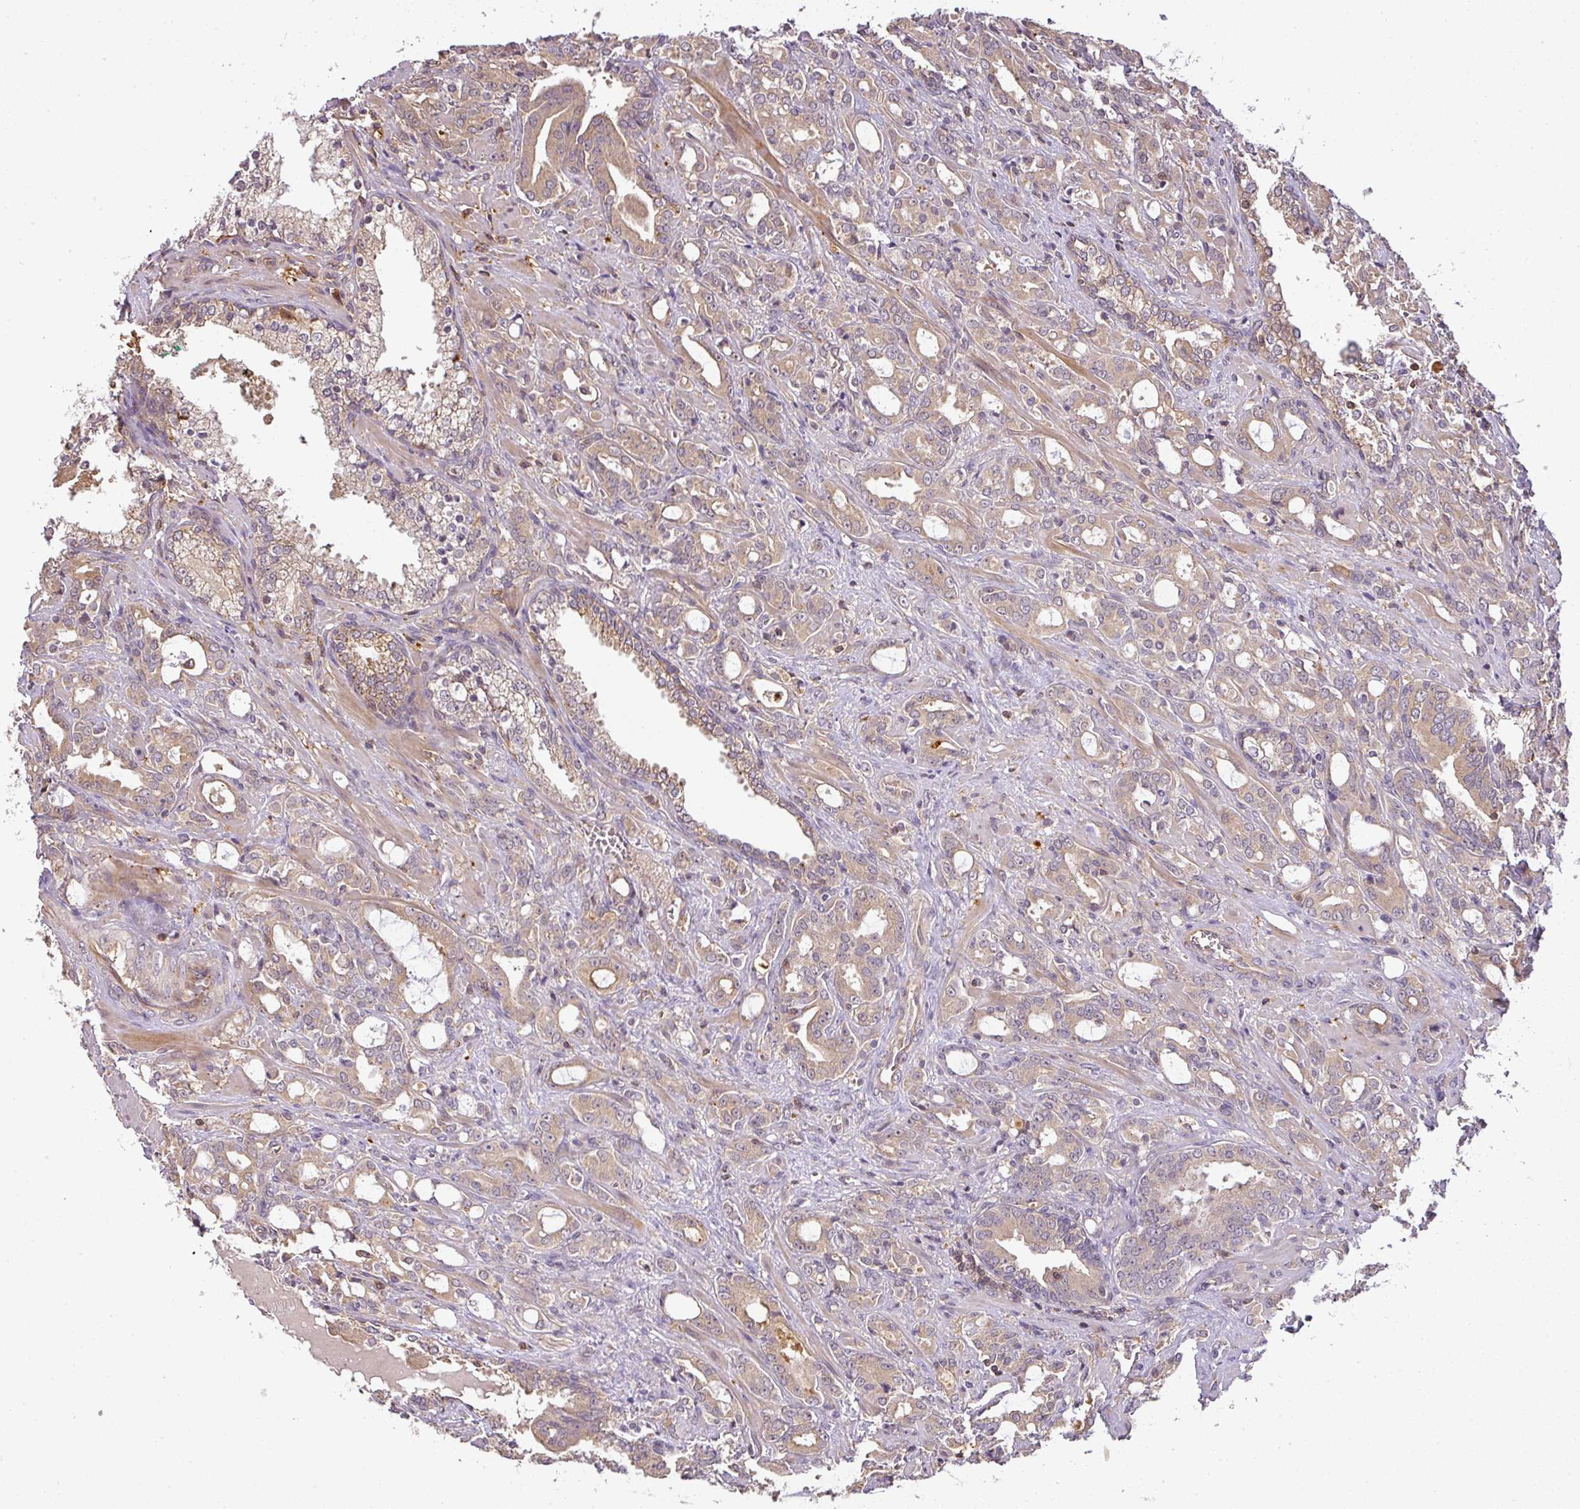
{"staining": {"intensity": "weak", "quantity": ">75%", "location": "cytoplasmic/membranous"}, "tissue": "prostate cancer", "cell_type": "Tumor cells", "image_type": "cancer", "snomed": [{"axis": "morphology", "description": "Adenocarcinoma, High grade"}, {"axis": "topography", "description": "Prostate"}], "caption": "High-grade adenocarcinoma (prostate) tissue displays weak cytoplasmic/membranous expression in about >75% of tumor cells, visualized by immunohistochemistry.", "gene": "TCL1B", "patient": {"sex": "male", "age": 72}}